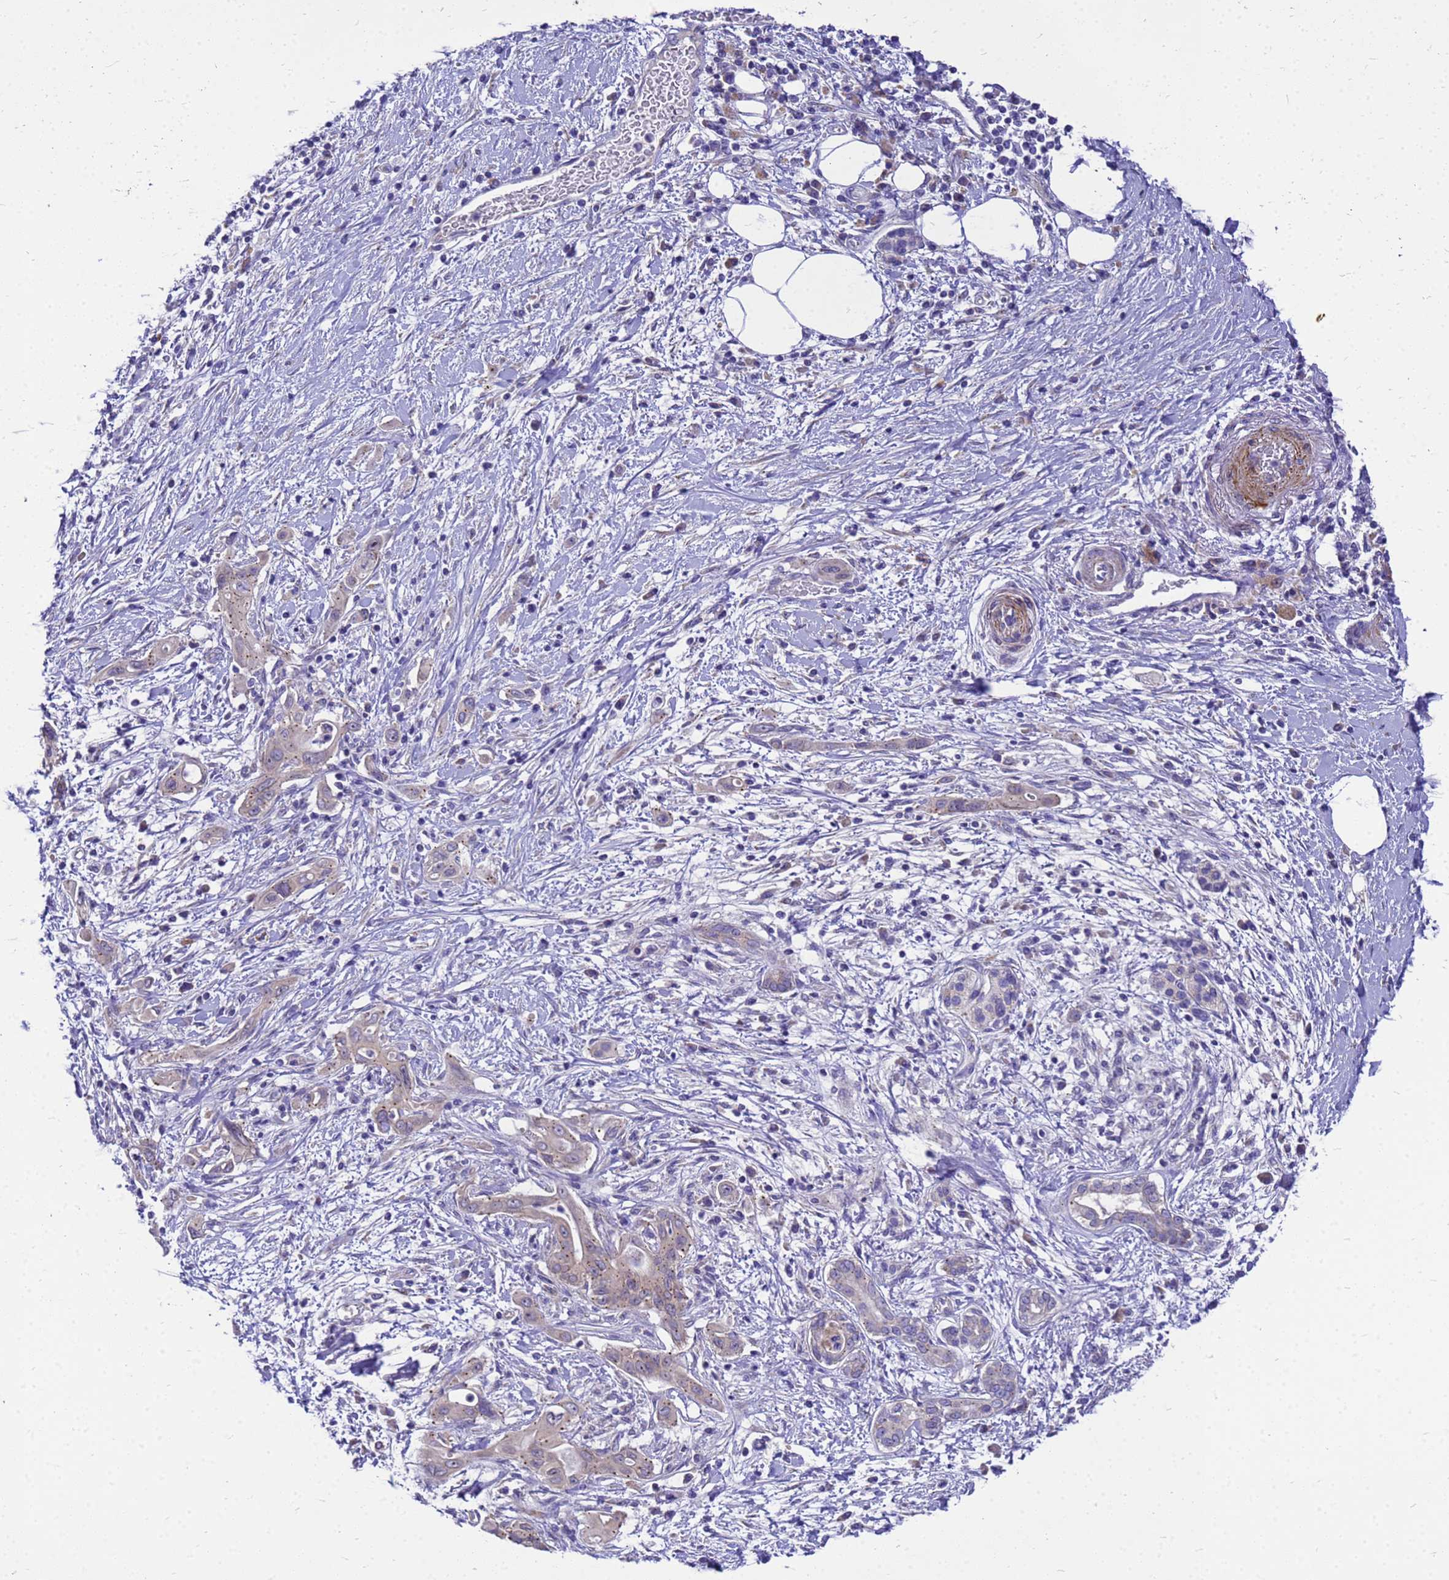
{"staining": {"intensity": "weak", "quantity": "<25%", "location": "cytoplasmic/membranous"}, "tissue": "pancreatic cancer", "cell_type": "Tumor cells", "image_type": "cancer", "snomed": [{"axis": "morphology", "description": "Adenocarcinoma, NOS"}, {"axis": "topography", "description": "Pancreas"}], "caption": "Tumor cells show no significant protein positivity in pancreatic adenocarcinoma.", "gene": "POP7", "patient": {"sex": "male", "age": 58}}